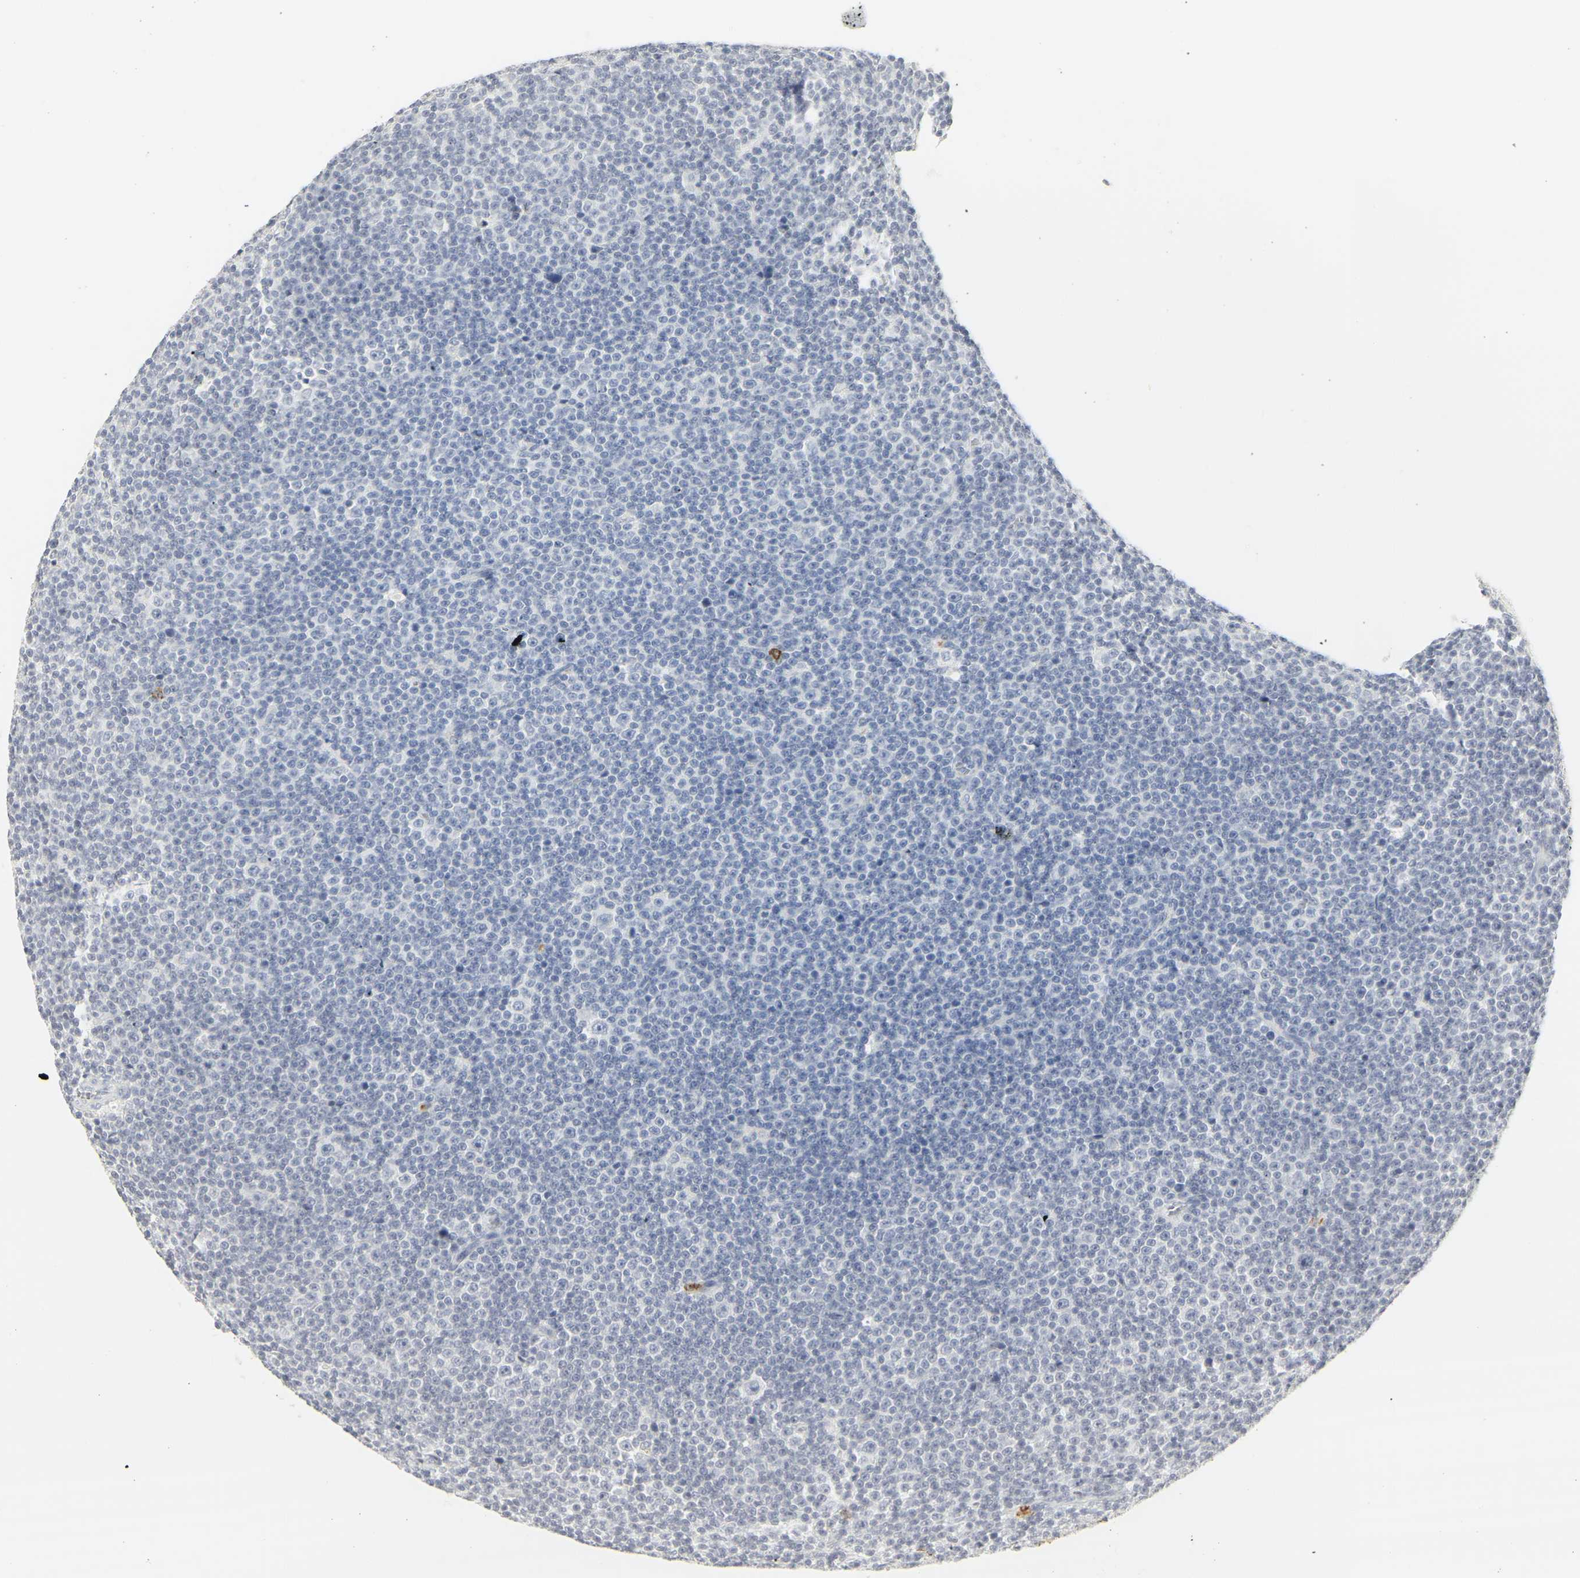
{"staining": {"intensity": "negative", "quantity": "none", "location": "none"}, "tissue": "lymphoma", "cell_type": "Tumor cells", "image_type": "cancer", "snomed": [{"axis": "morphology", "description": "Malignant lymphoma, non-Hodgkin's type, Low grade"}, {"axis": "topography", "description": "Lymph node"}], "caption": "Tumor cells are negative for brown protein staining in malignant lymphoma, non-Hodgkin's type (low-grade).", "gene": "MPO", "patient": {"sex": "female", "age": 67}}